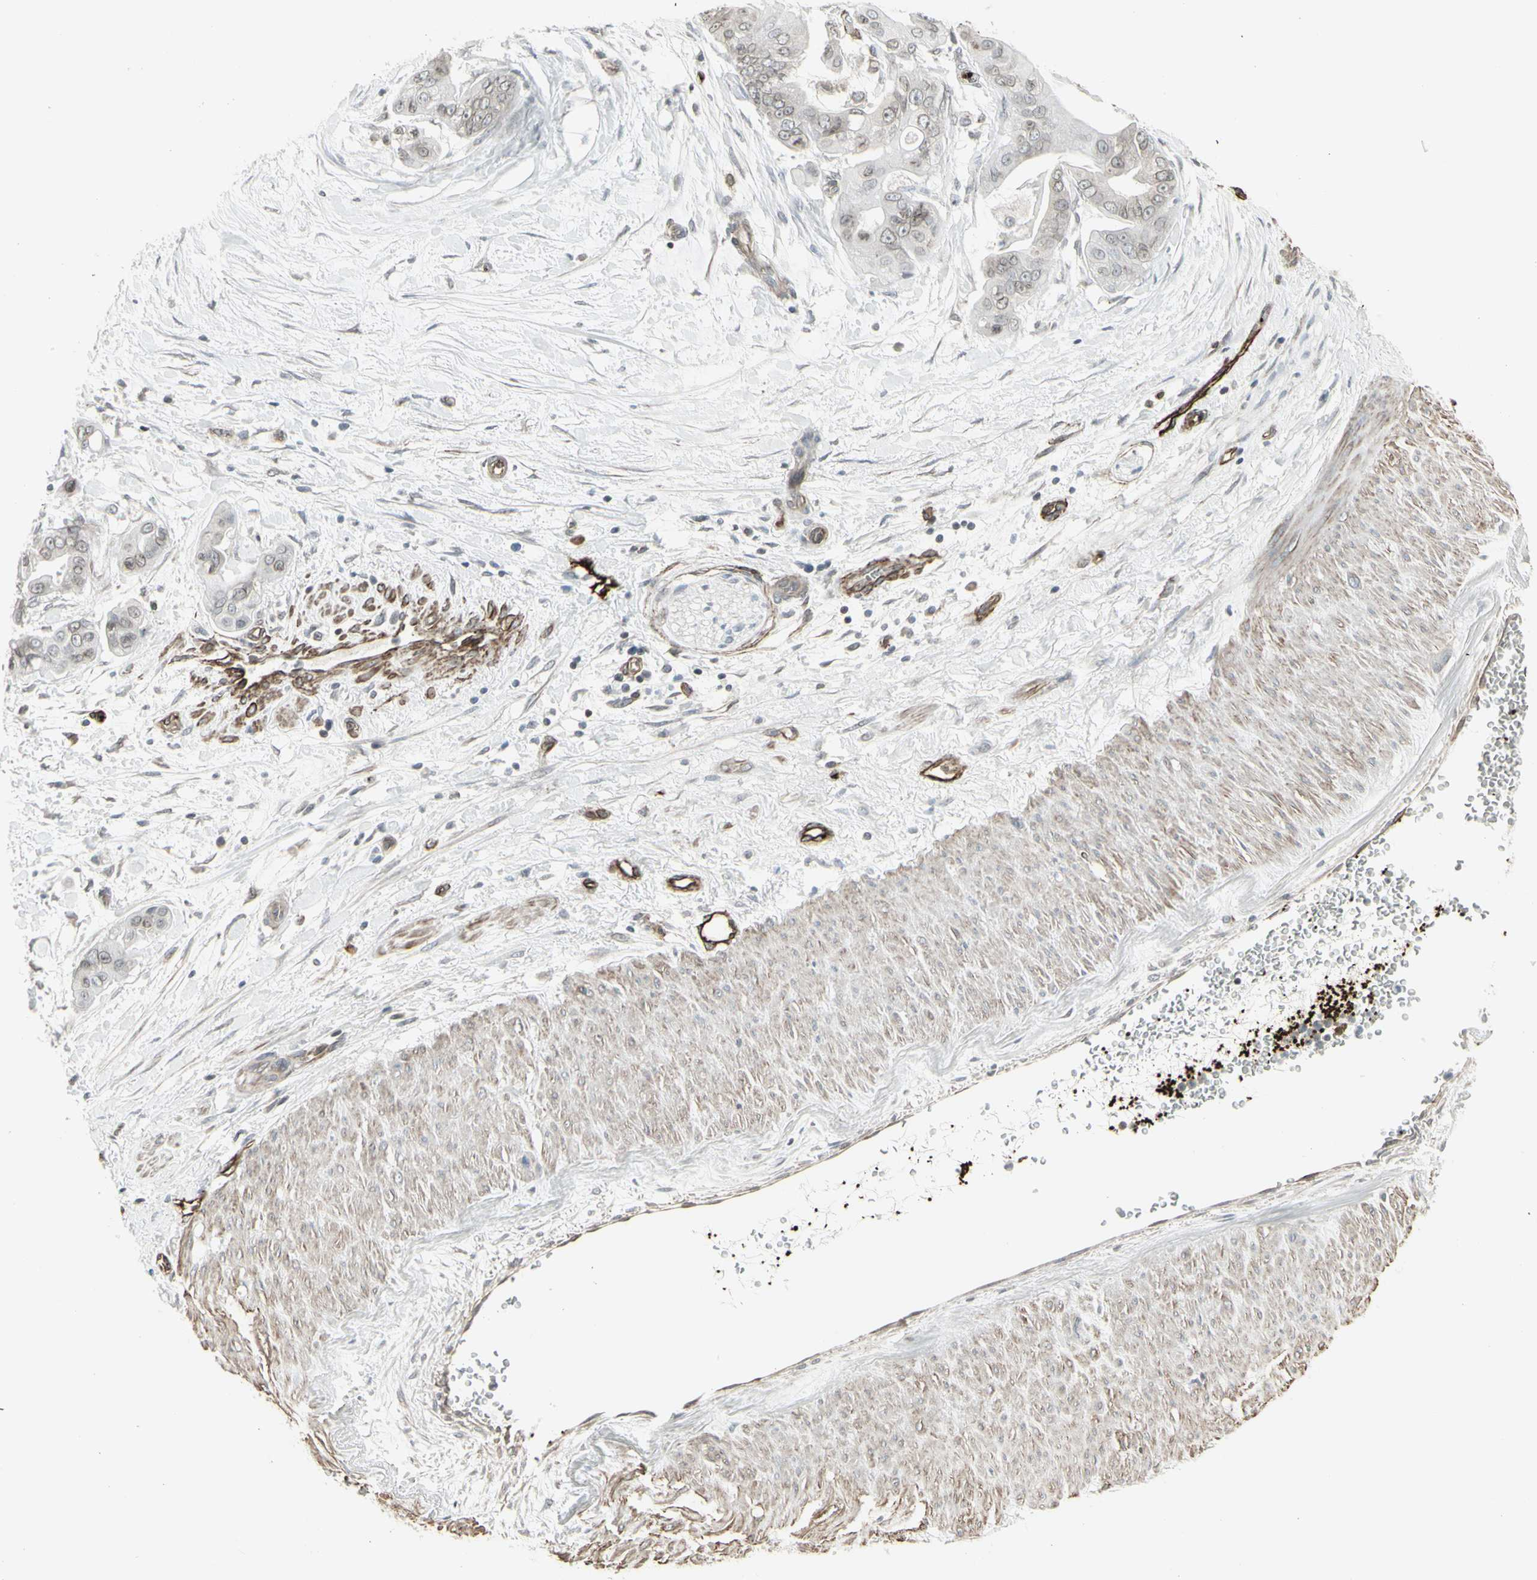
{"staining": {"intensity": "weak", "quantity": "<25%", "location": "cytoplasmic/membranous,nuclear"}, "tissue": "pancreatic cancer", "cell_type": "Tumor cells", "image_type": "cancer", "snomed": [{"axis": "morphology", "description": "Adenocarcinoma, NOS"}, {"axis": "topography", "description": "Pancreas"}], "caption": "The immunohistochemistry (IHC) histopathology image has no significant positivity in tumor cells of pancreatic adenocarcinoma tissue. (Stains: DAB (3,3'-diaminobenzidine) immunohistochemistry with hematoxylin counter stain, Microscopy: brightfield microscopy at high magnification).", "gene": "DTX3L", "patient": {"sex": "female", "age": 75}}